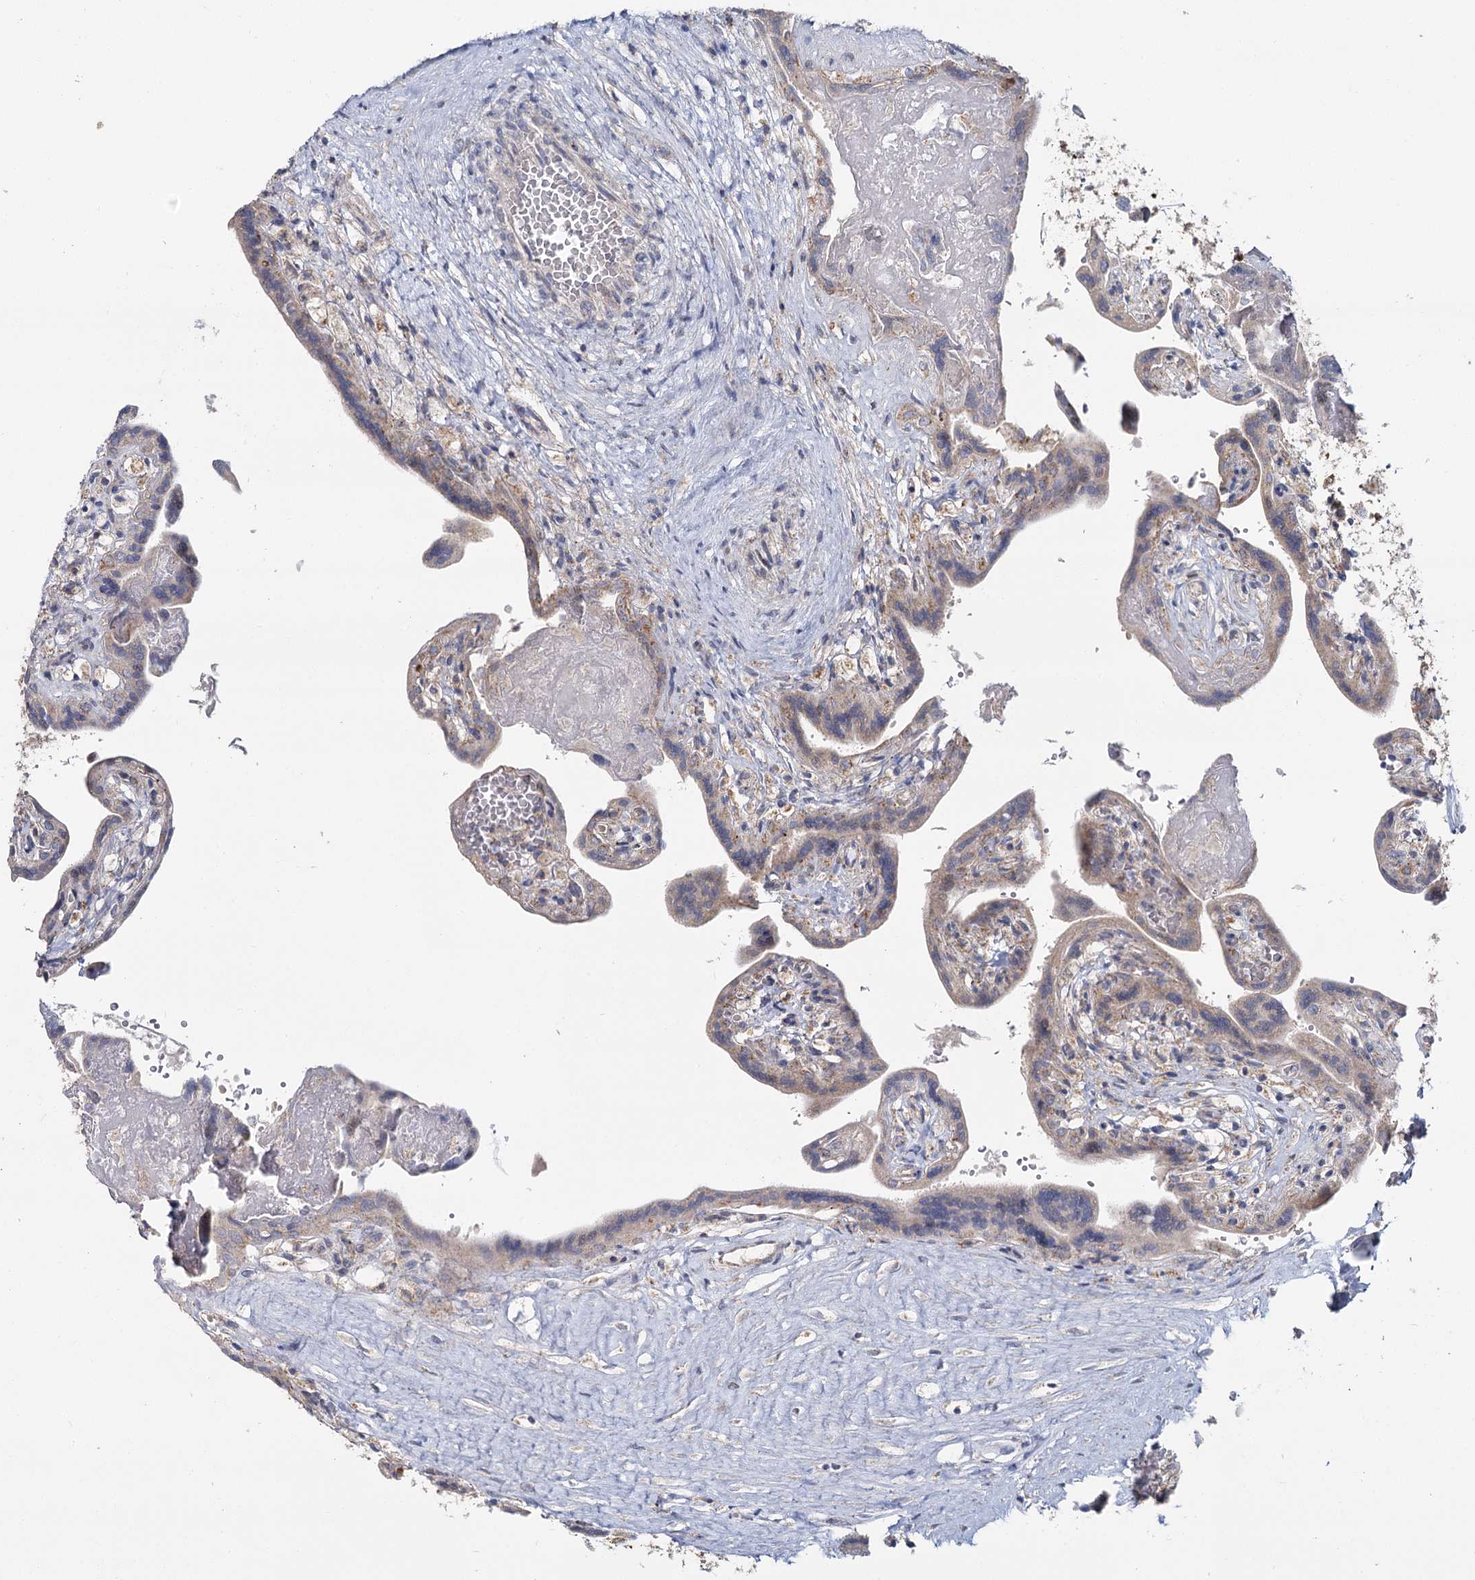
{"staining": {"intensity": "weak", "quantity": "25%-75%", "location": "cytoplasmic/membranous"}, "tissue": "placenta", "cell_type": "Trophoblastic cells", "image_type": "normal", "snomed": [{"axis": "morphology", "description": "Normal tissue, NOS"}, {"axis": "topography", "description": "Placenta"}], "caption": "The micrograph reveals staining of normal placenta, revealing weak cytoplasmic/membranous protein positivity (brown color) within trophoblastic cells. (DAB (3,3'-diaminobenzidine) IHC with brightfield microscopy, high magnification).", "gene": "ACOX2", "patient": {"sex": "female", "age": 37}}